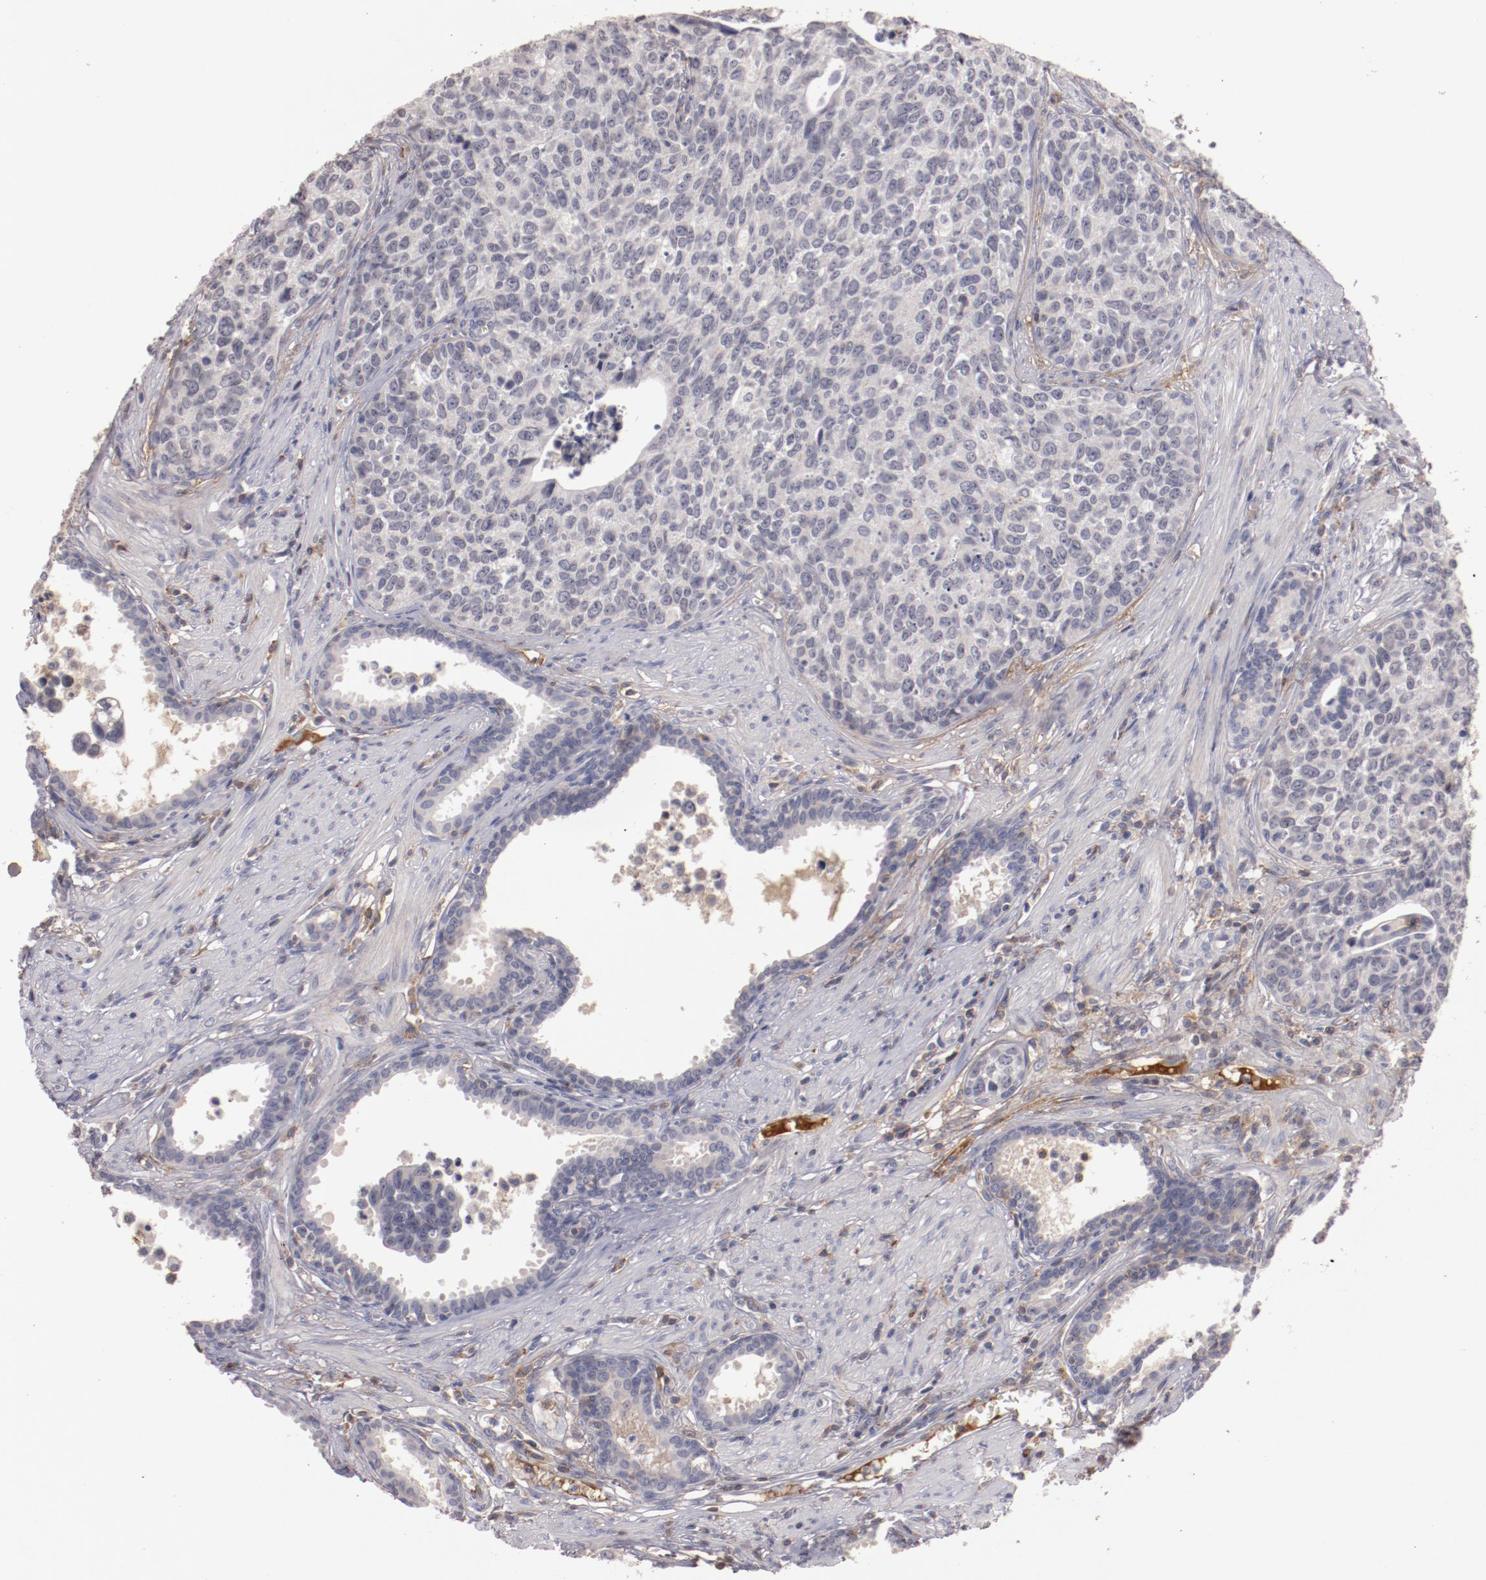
{"staining": {"intensity": "negative", "quantity": "none", "location": "none"}, "tissue": "urothelial cancer", "cell_type": "Tumor cells", "image_type": "cancer", "snomed": [{"axis": "morphology", "description": "Urothelial carcinoma, High grade"}, {"axis": "topography", "description": "Urinary bladder"}], "caption": "Tumor cells are negative for brown protein staining in urothelial carcinoma (high-grade).", "gene": "MBL2", "patient": {"sex": "male", "age": 81}}